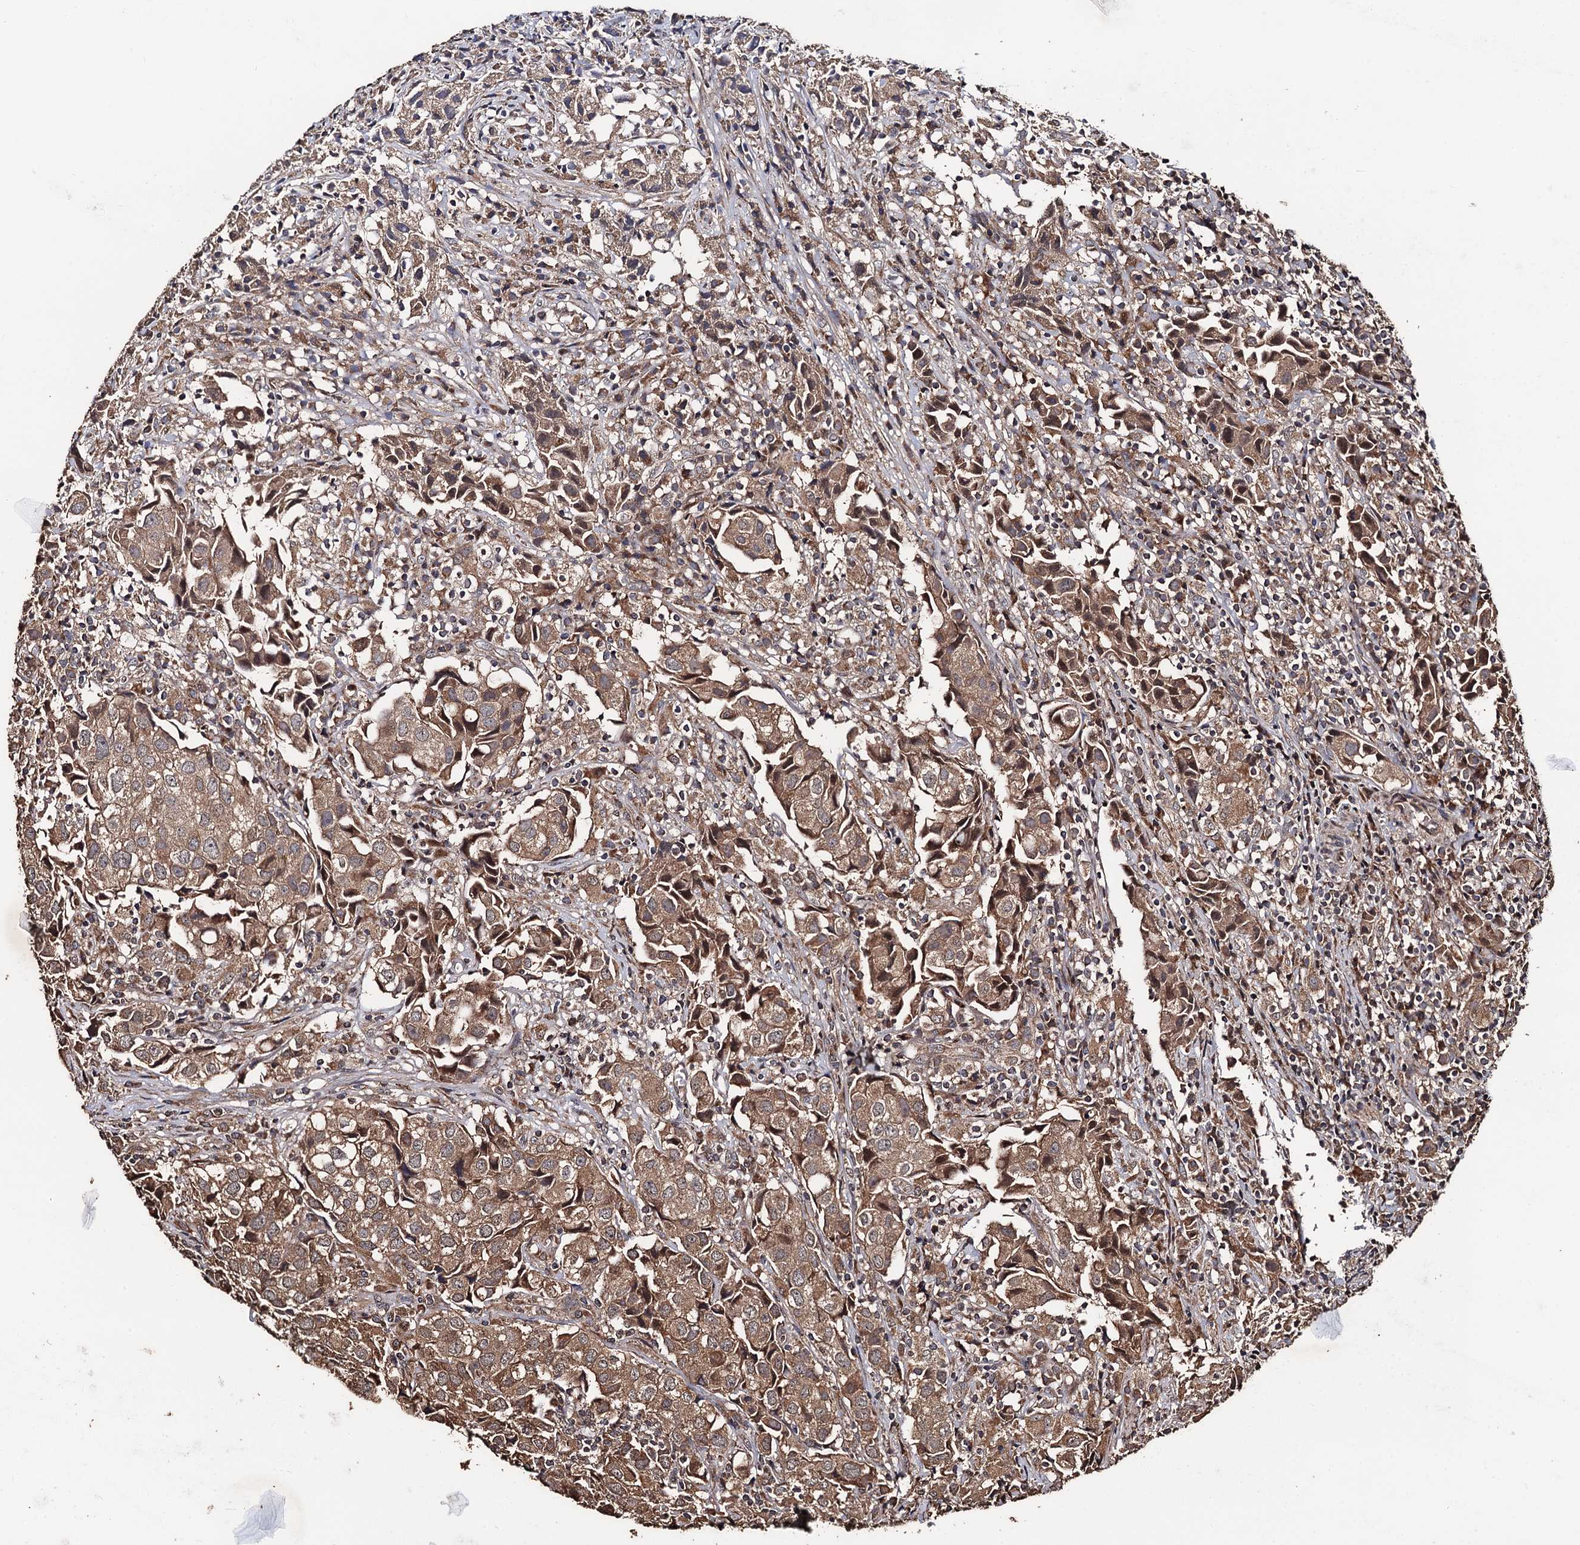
{"staining": {"intensity": "moderate", "quantity": ">75%", "location": "cytoplasmic/membranous"}, "tissue": "urothelial cancer", "cell_type": "Tumor cells", "image_type": "cancer", "snomed": [{"axis": "morphology", "description": "Urothelial carcinoma, High grade"}, {"axis": "topography", "description": "Urinary bladder"}], "caption": "A histopathology image of human high-grade urothelial carcinoma stained for a protein demonstrates moderate cytoplasmic/membranous brown staining in tumor cells.", "gene": "PPTC7", "patient": {"sex": "female", "age": 75}}